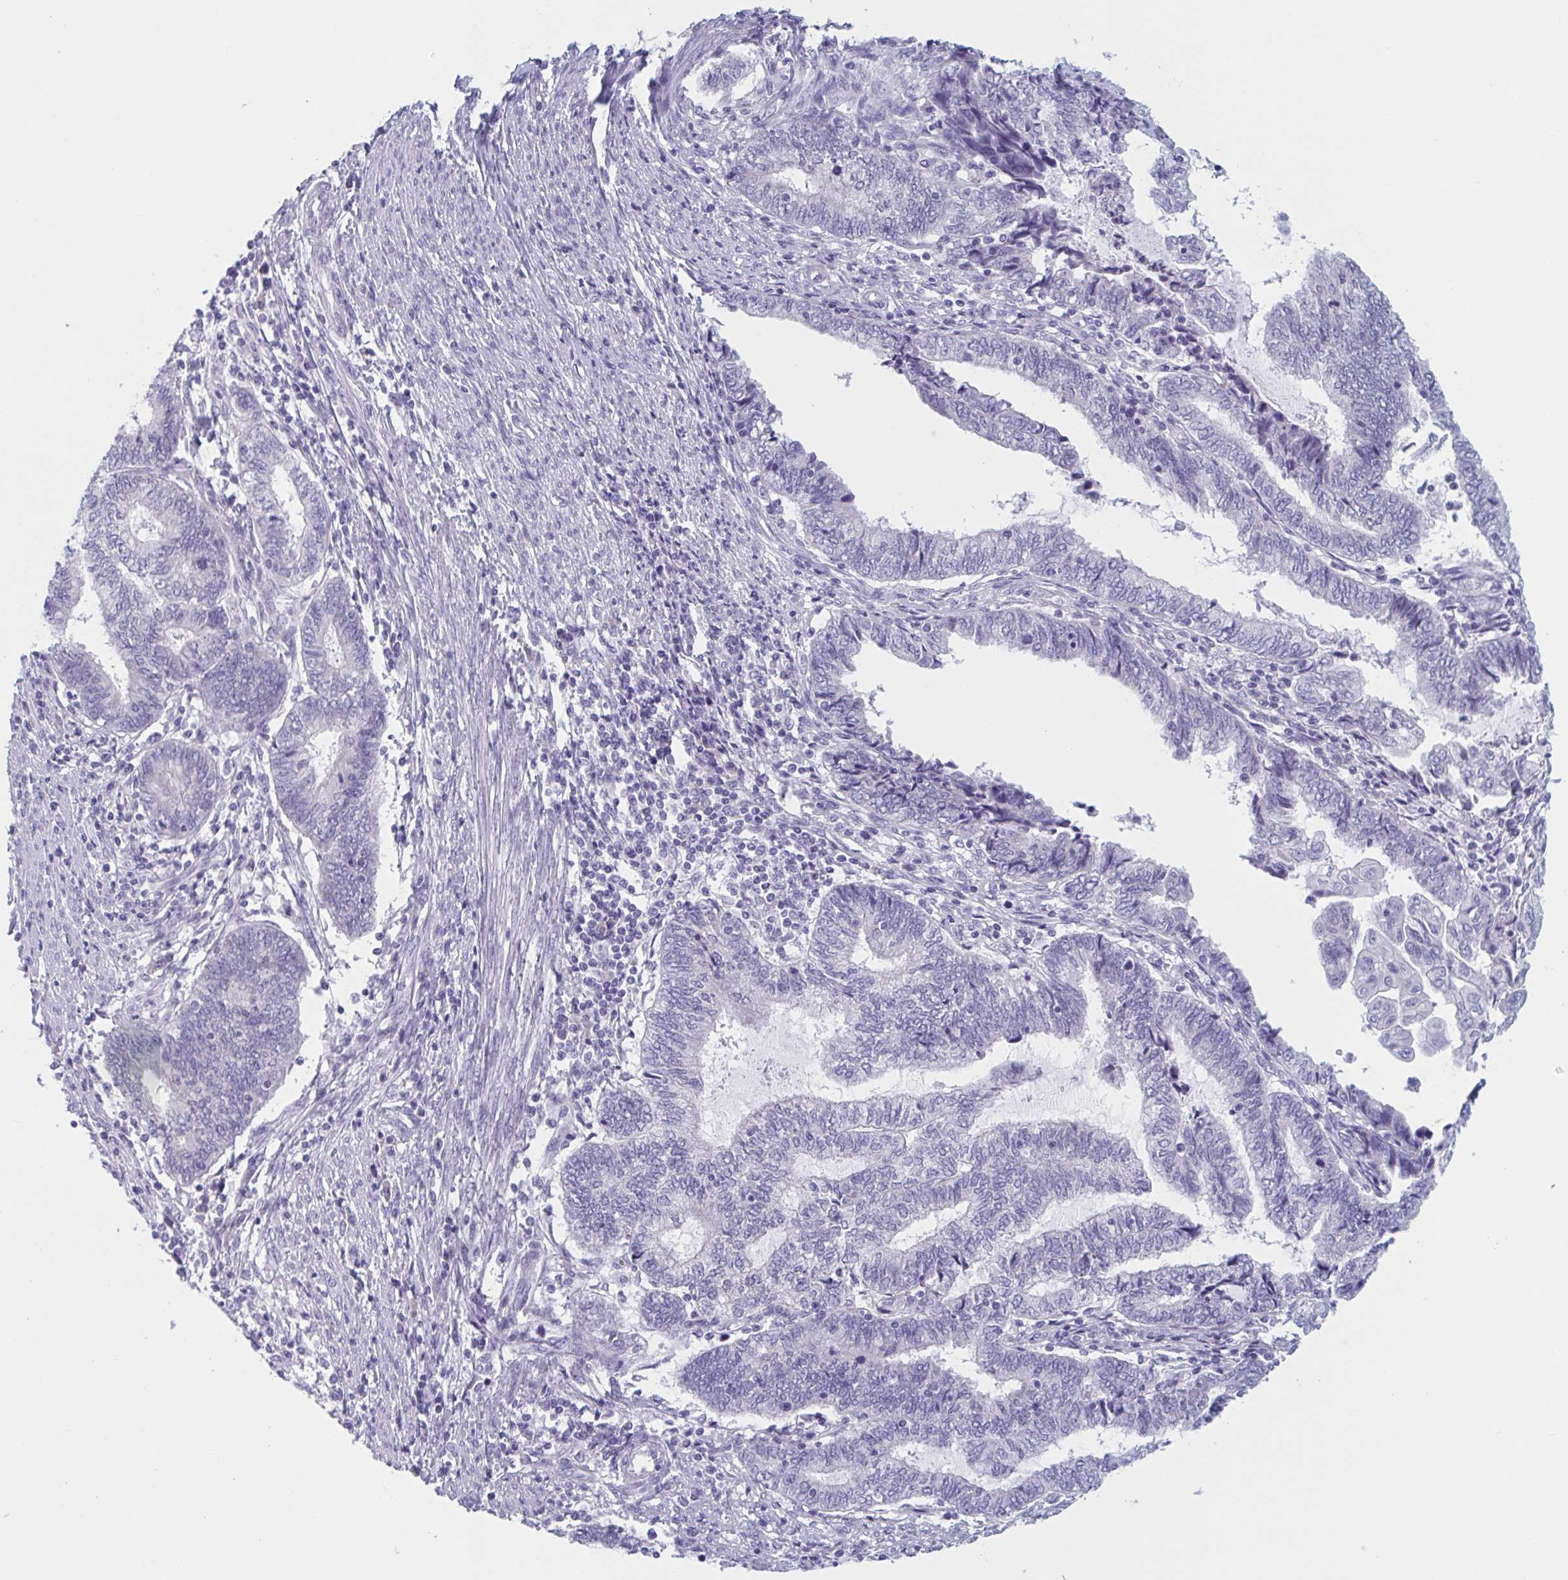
{"staining": {"intensity": "negative", "quantity": "none", "location": "none"}, "tissue": "endometrial cancer", "cell_type": "Tumor cells", "image_type": "cancer", "snomed": [{"axis": "morphology", "description": "Adenocarcinoma, NOS"}, {"axis": "topography", "description": "Uterus"}, {"axis": "topography", "description": "Endometrium"}], "caption": "DAB immunohistochemical staining of human endometrial cancer (adenocarcinoma) exhibits no significant expression in tumor cells.", "gene": "HSD11B2", "patient": {"sex": "female", "age": 70}}